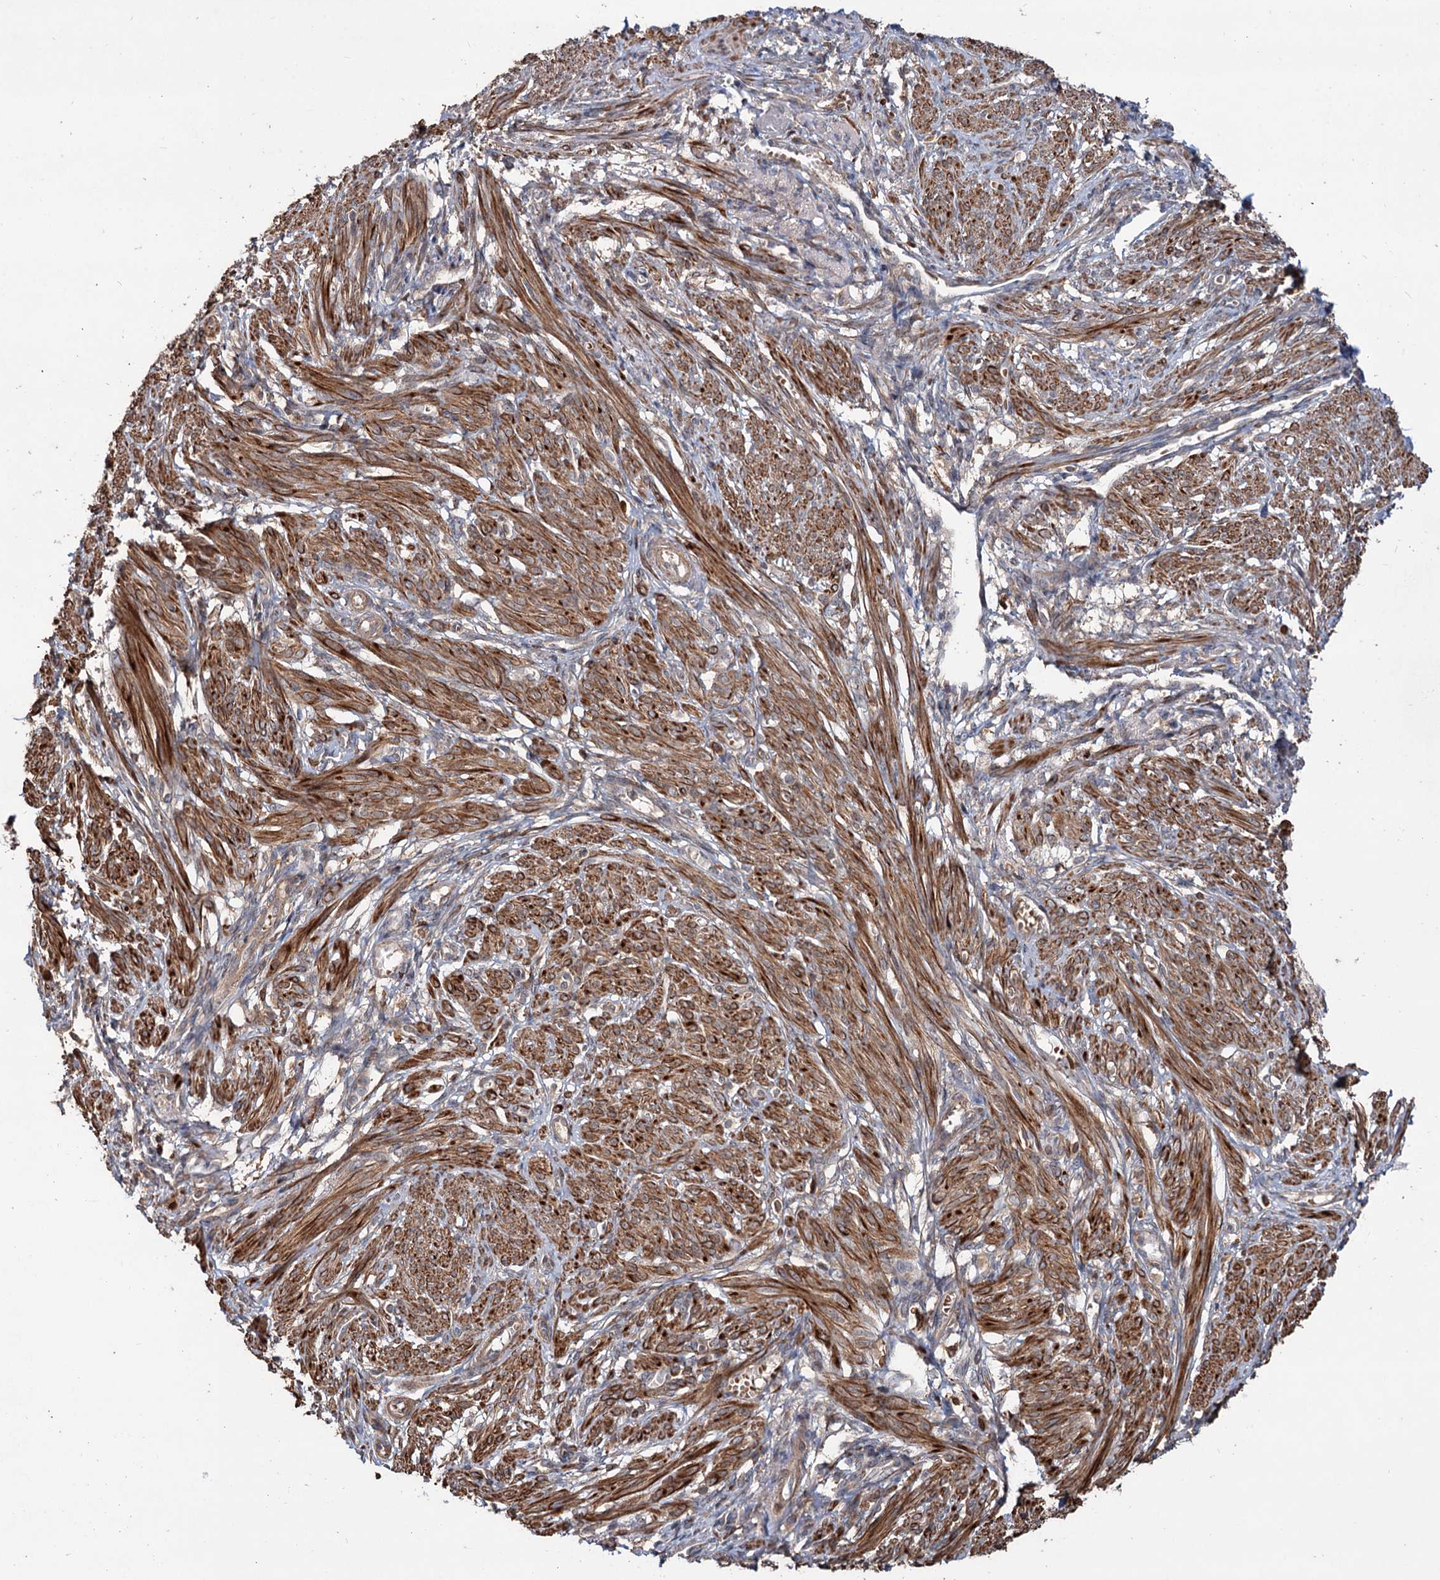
{"staining": {"intensity": "strong", "quantity": "25%-75%", "location": "cytoplasmic/membranous"}, "tissue": "smooth muscle", "cell_type": "Smooth muscle cells", "image_type": "normal", "snomed": [{"axis": "morphology", "description": "Normal tissue, NOS"}, {"axis": "topography", "description": "Smooth muscle"}], "caption": "Smooth muscle cells demonstrate strong cytoplasmic/membranous positivity in about 25%-75% of cells in normal smooth muscle.", "gene": "GRIP1", "patient": {"sex": "female", "age": 39}}